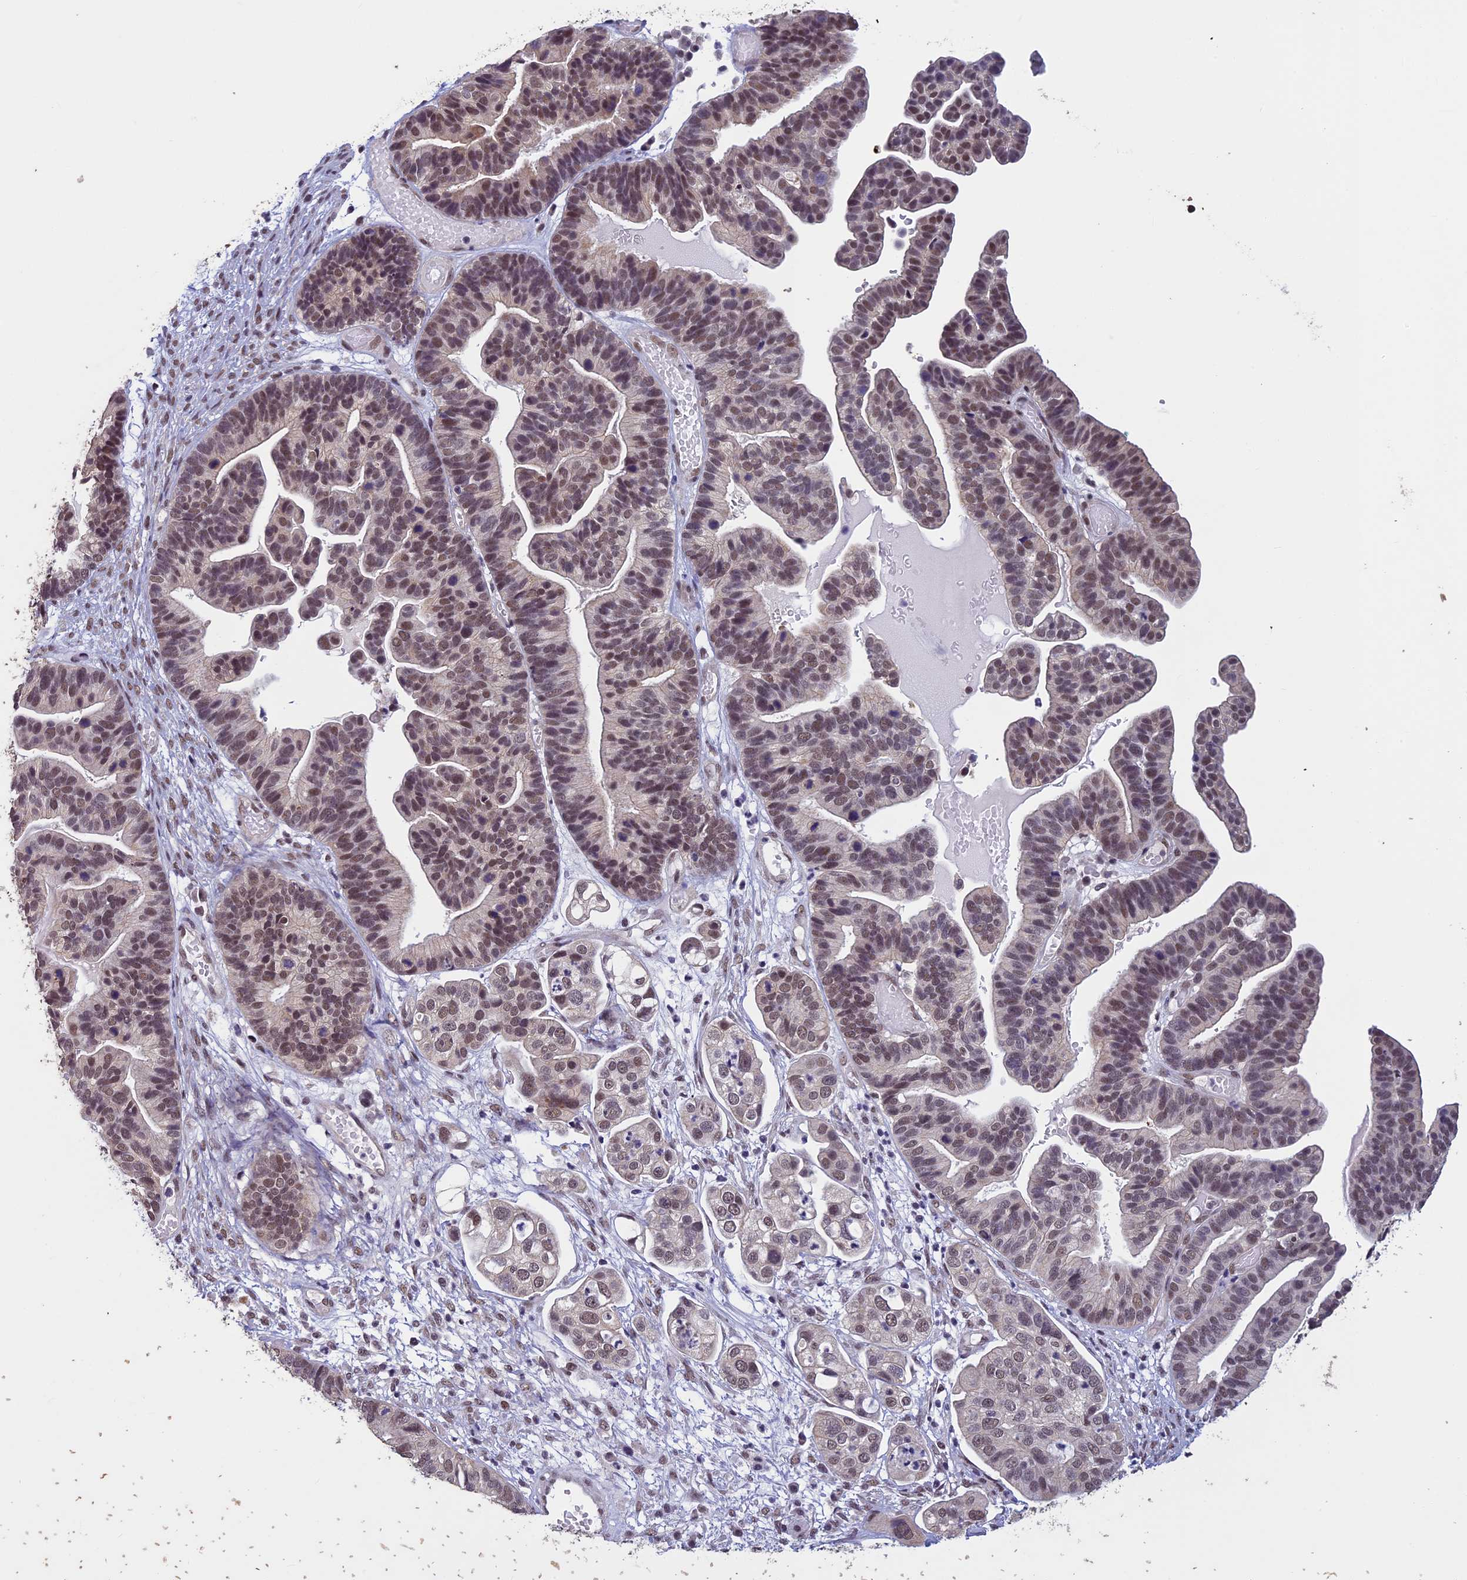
{"staining": {"intensity": "moderate", "quantity": ">75%", "location": "nuclear"}, "tissue": "ovarian cancer", "cell_type": "Tumor cells", "image_type": "cancer", "snomed": [{"axis": "morphology", "description": "Cystadenocarcinoma, serous, NOS"}, {"axis": "topography", "description": "Ovary"}], "caption": "Protein expression analysis of human ovarian serous cystadenocarcinoma reveals moderate nuclear staining in approximately >75% of tumor cells.", "gene": "RNF40", "patient": {"sex": "female", "age": 56}}